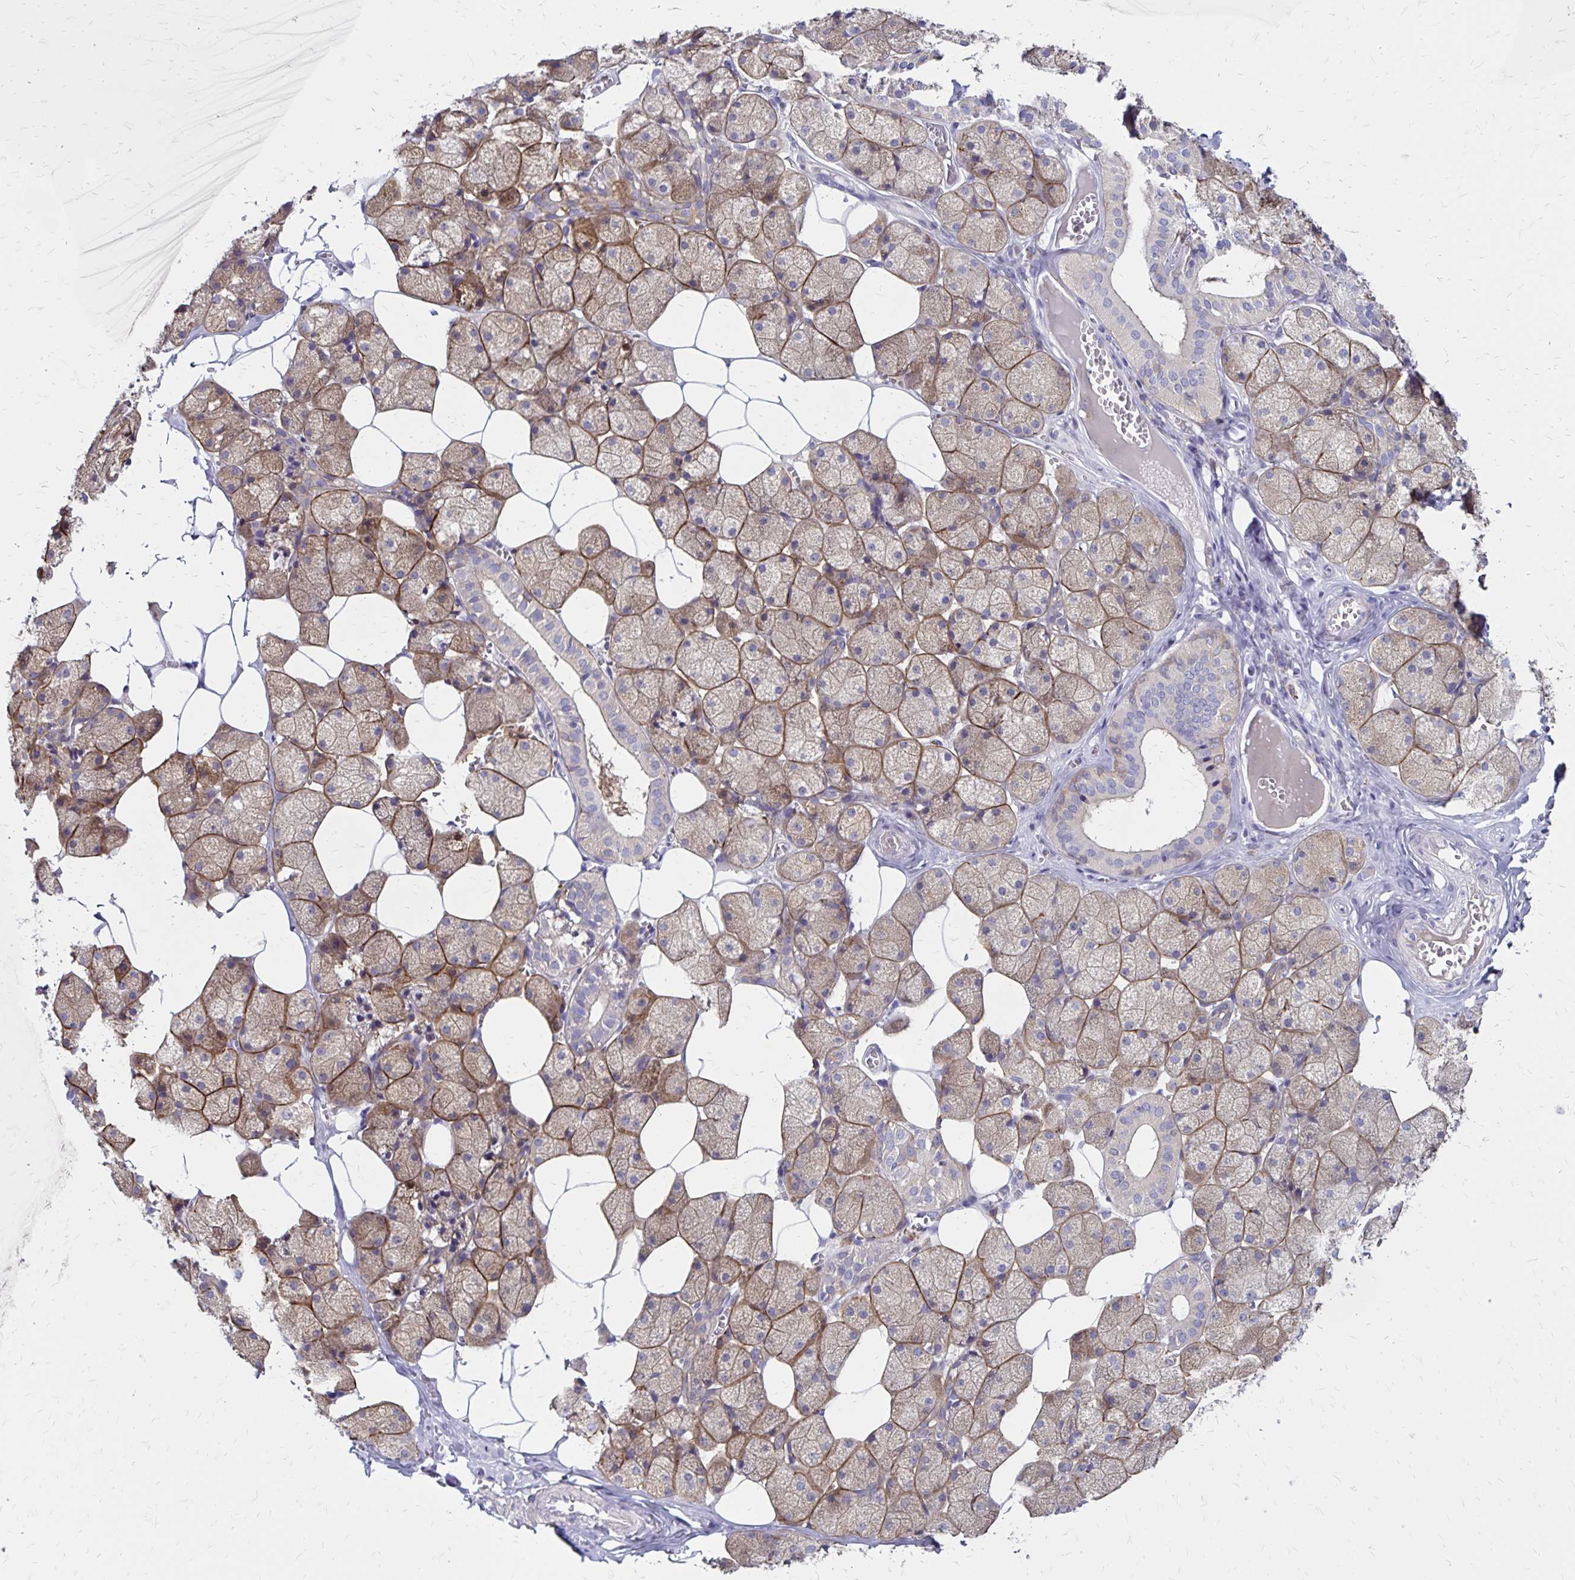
{"staining": {"intensity": "weak", "quantity": "25%-75%", "location": "cytoplasmic/membranous"}, "tissue": "salivary gland", "cell_type": "Glandular cells", "image_type": "normal", "snomed": [{"axis": "morphology", "description": "Normal tissue, NOS"}, {"axis": "topography", "description": "Salivary gland"}, {"axis": "topography", "description": "Peripheral nerve tissue"}], "caption": "DAB immunohistochemical staining of normal human salivary gland demonstrates weak cytoplasmic/membranous protein positivity in about 25%-75% of glandular cells. The protein is shown in brown color, while the nuclei are stained blue.", "gene": "TNS3", "patient": {"sex": "male", "age": 38}}